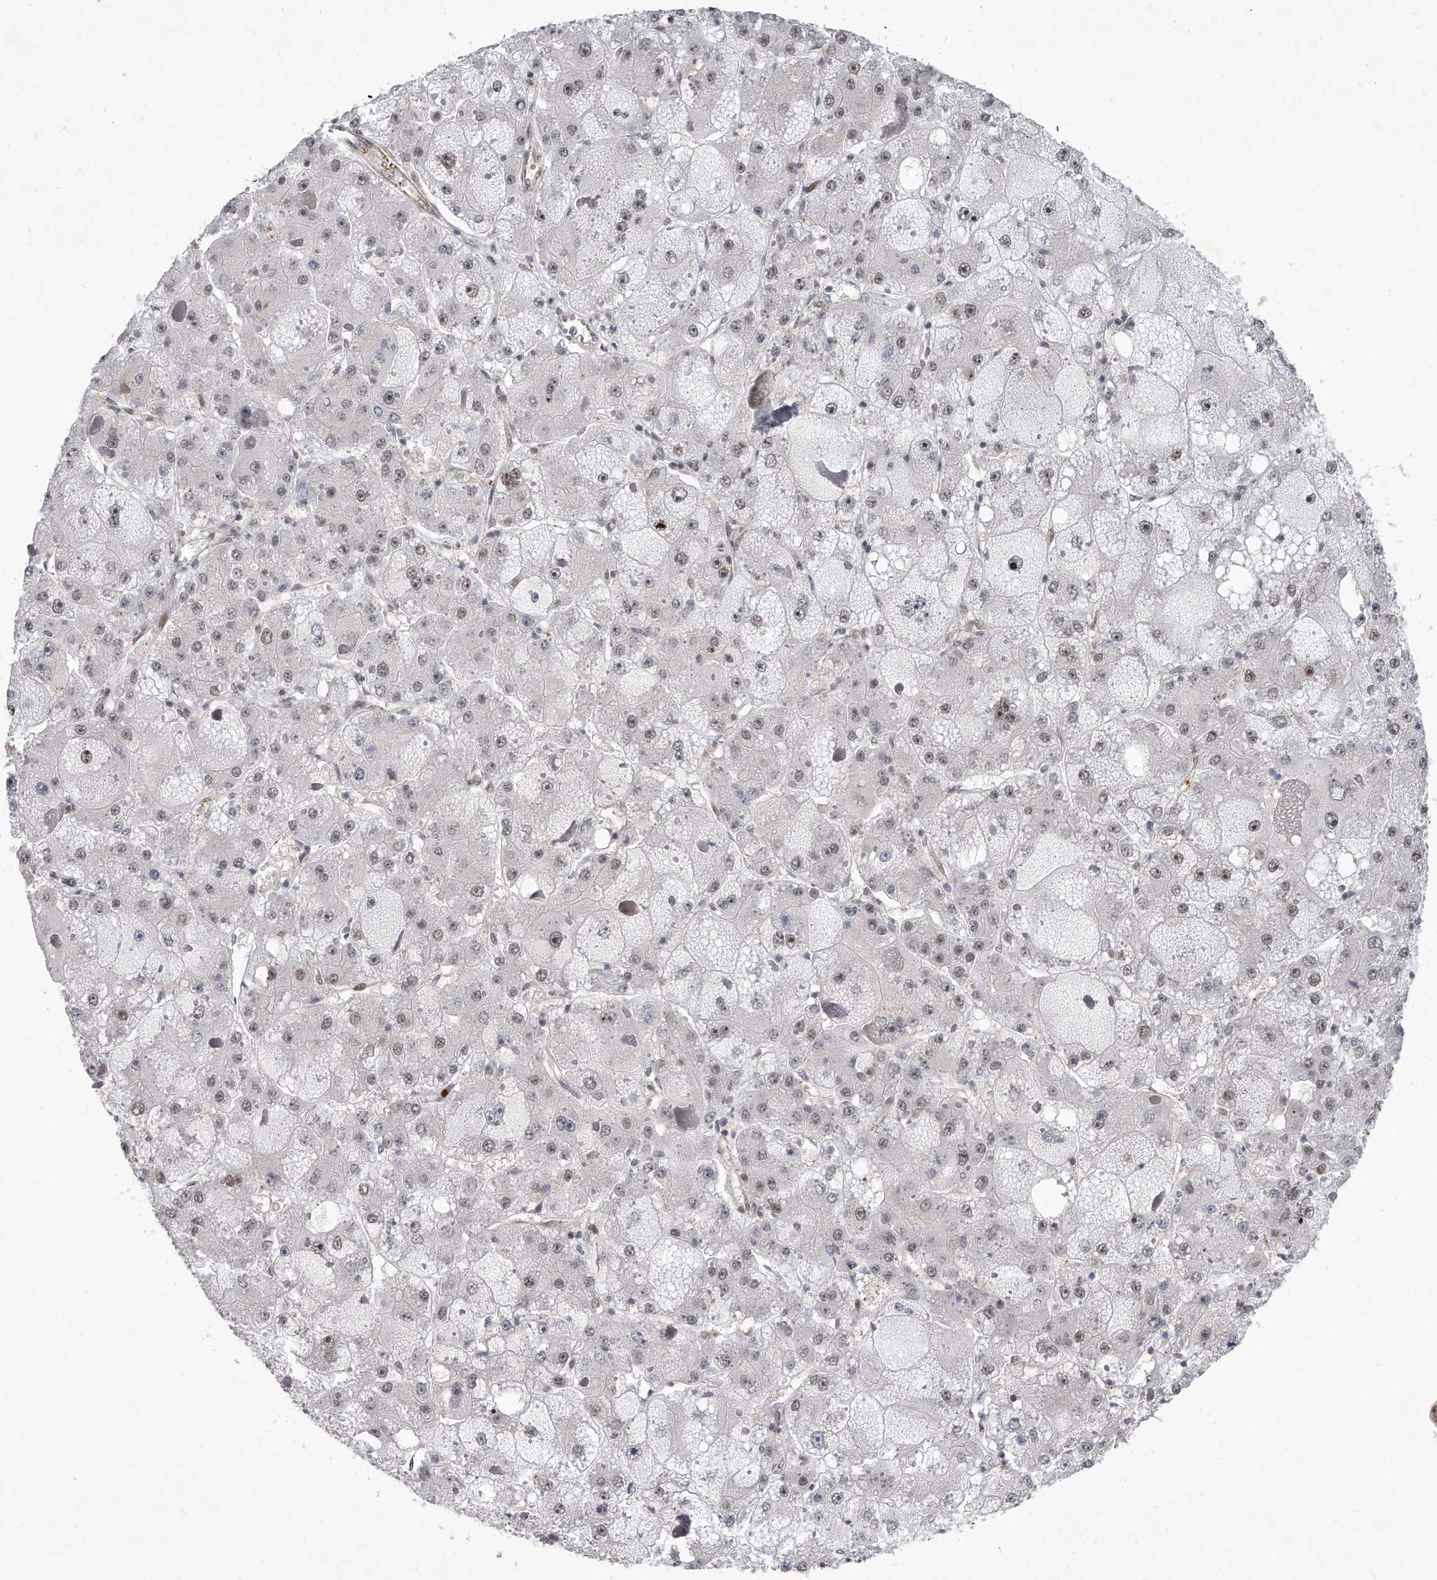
{"staining": {"intensity": "weak", "quantity": "<25%", "location": "nuclear"}, "tissue": "liver cancer", "cell_type": "Tumor cells", "image_type": "cancer", "snomed": [{"axis": "morphology", "description": "Carcinoma, Hepatocellular, NOS"}, {"axis": "topography", "description": "Liver"}], "caption": "Liver cancer (hepatocellular carcinoma) was stained to show a protein in brown. There is no significant staining in tumor cells.", "gene": "PGBD2", "patient": {"sex": "female", "age": 73}}